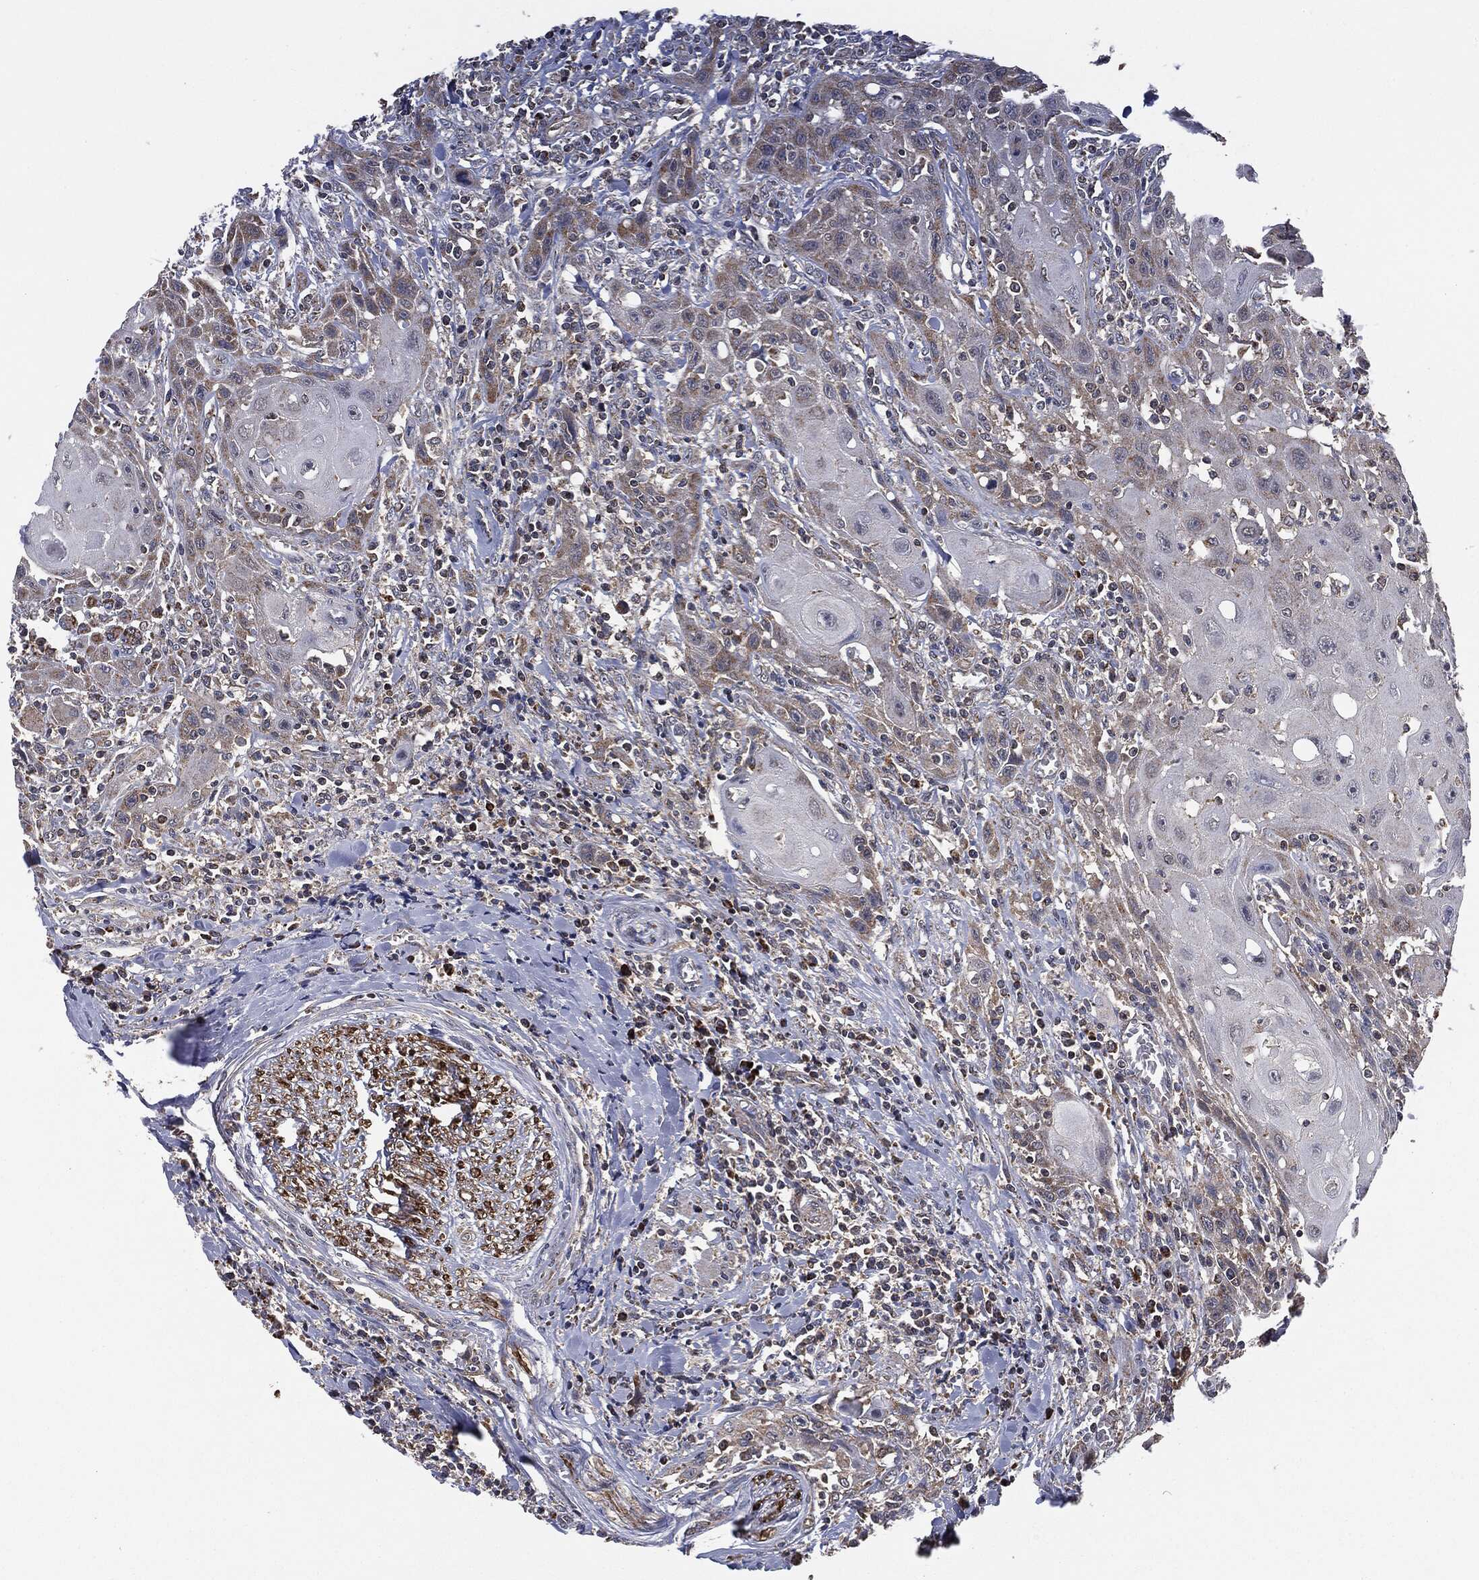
{"staining": {"intensity": "negative", "quantity": "none", "location": "none"}, "tissue": "head and neck cancer", "cell_type": "Tumor cells", "image_type": "cancer", "snomed": [{"axis": "morphology", "description": "Normal tissue, NOS"}, {"axis": "morphology", "description": "Squamous cell carcinoma, NOS"}, {"axis": "topography", "description": "Oral tissue"}, {"axis": "topography", "description": "Head-Neck"}], "caption": "Head and neck squamous cell carcinoma was stained to show a protein in brown. There is no significant expression in tumor cells.", "gene": "MTOR", "patient": {"sex": "male", "age": 71}}